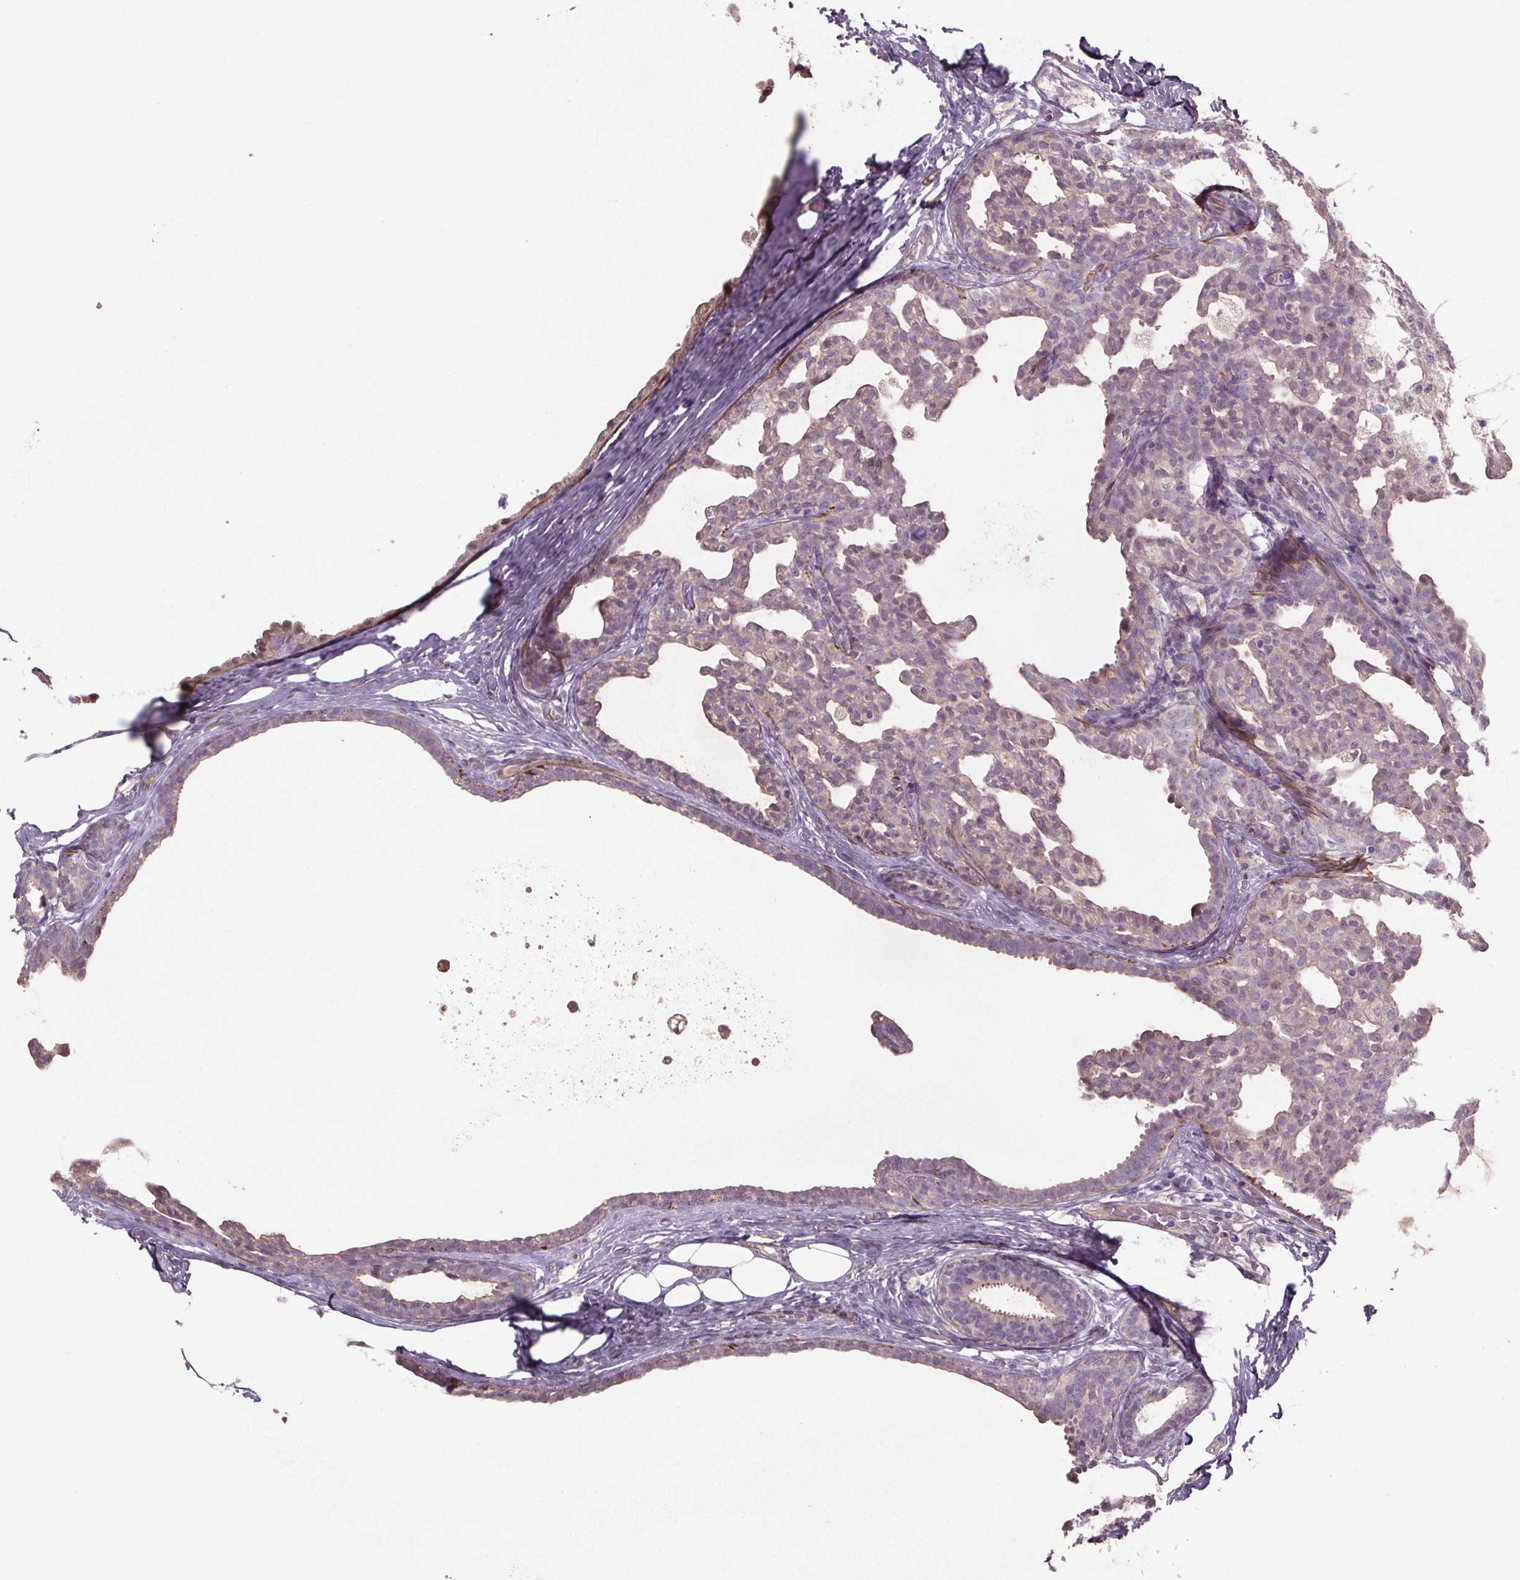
{"staining": {"intensity": "negative", "quantity": "none", "location": "none"}, "tissue": "breast cancer", "cell_type": "Tumor cells", "image_type": "cancer", "snomed": [{"axis": "morphology", "description": "Duct carcinoma"}, {"axis": "topography", "description": "Breast"}], "caption": "This is a histopathology image of immunohistochemistry staining of breast intraductal carcinoma, which shows no positivity in tumor cells.", "gene": "CLN3", "patient": {"sex": "female", "age": 59}}